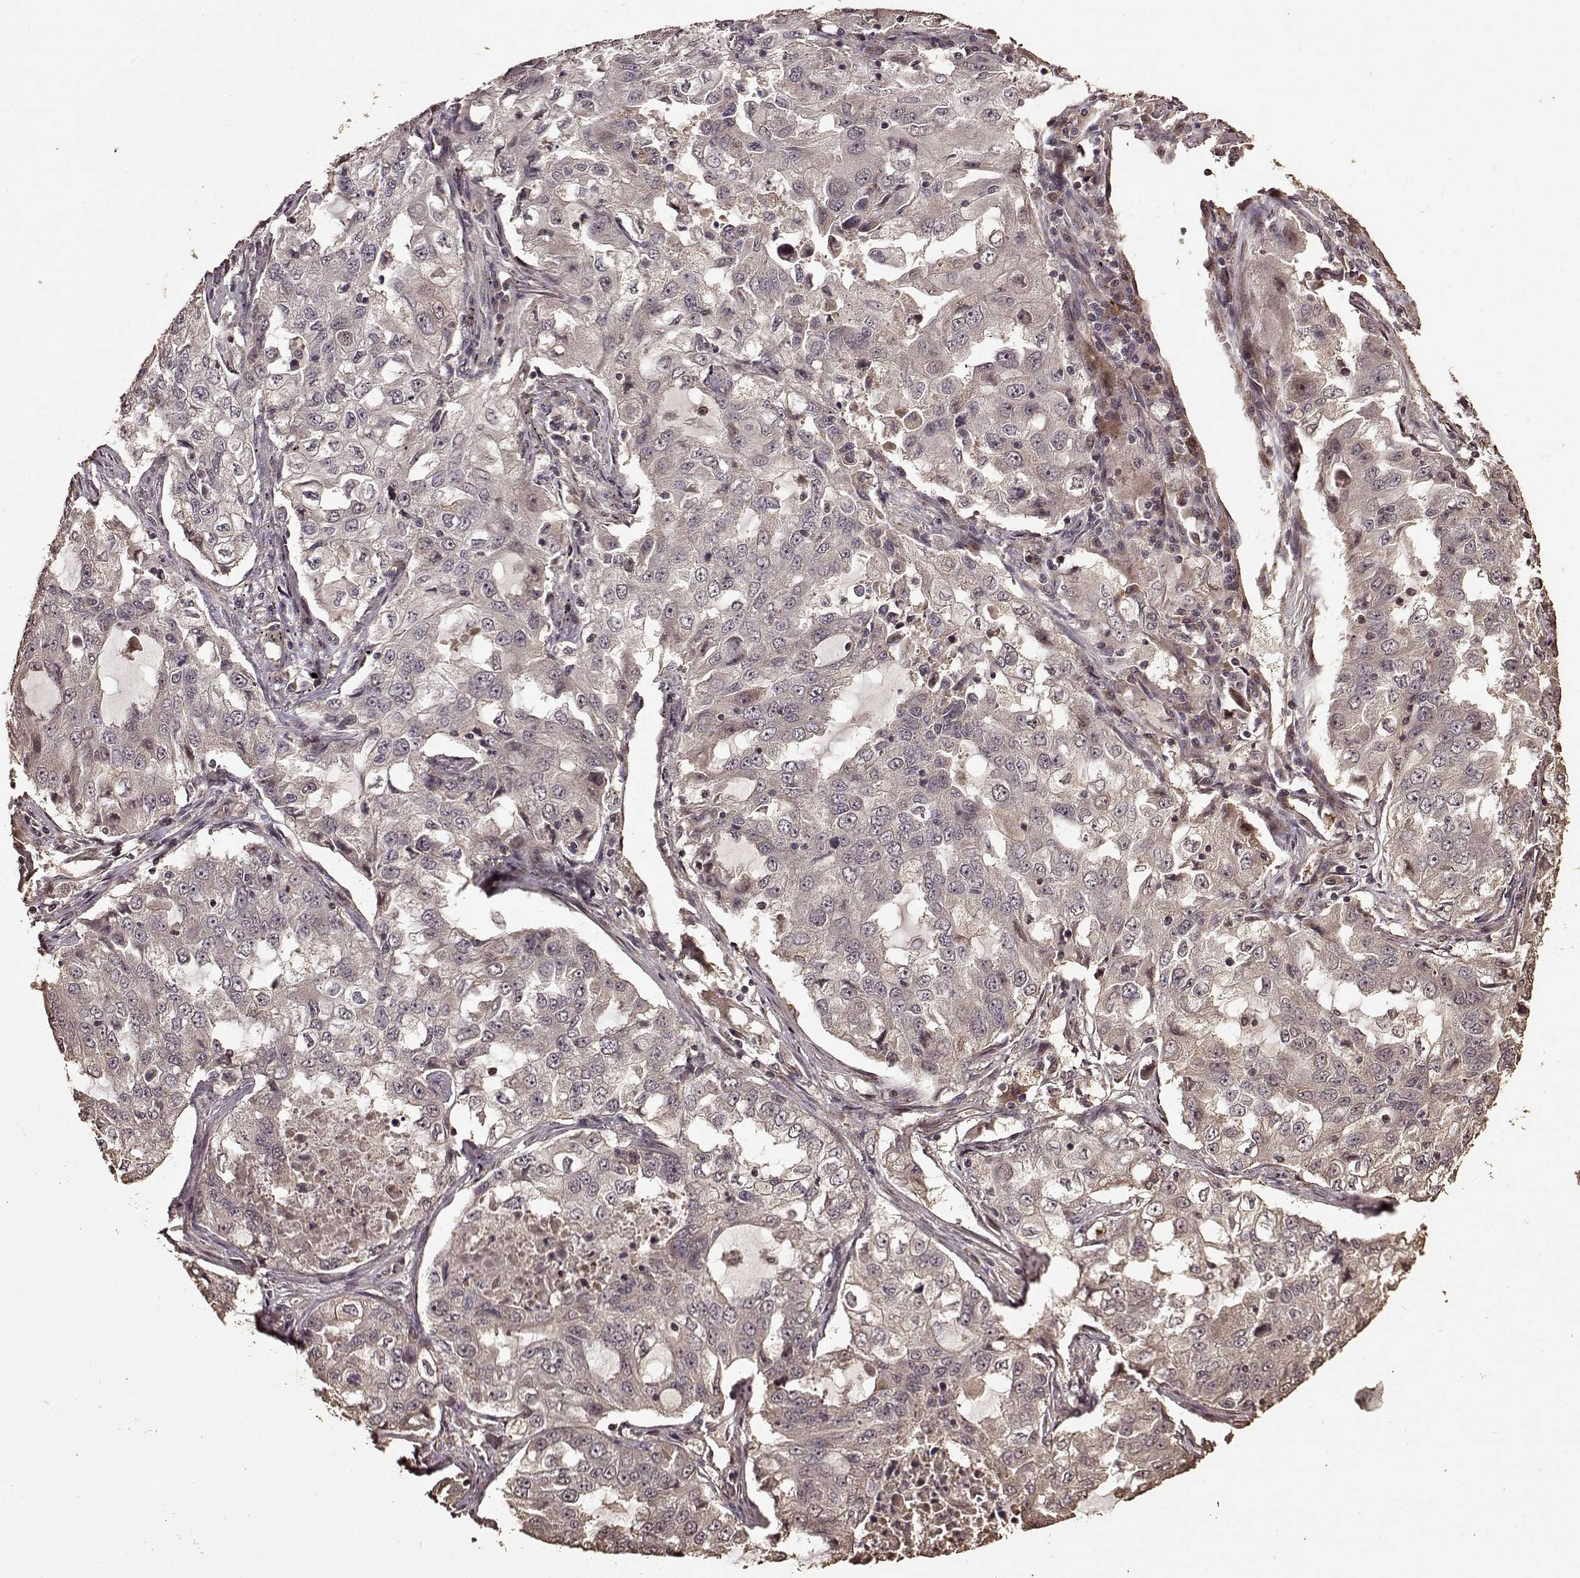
{"staining": {"intensity": "negative", "quantity": "none", "location": "none"}, "tissue": "lung cancer", "cell_type": "Tumor cells", "image_type": "cancer", "snomed": [{"axis": "morphology", "description": "Adenocarcinoma, NOS"}, {"axis": "topography", "description": "Lung"}], "caption": "Immunohistochemical staining of lung cancer demonstrates no significant expression in tumor cells.", "gene": "FBXW11", "patient": {"sex": "female", "age": 61}}